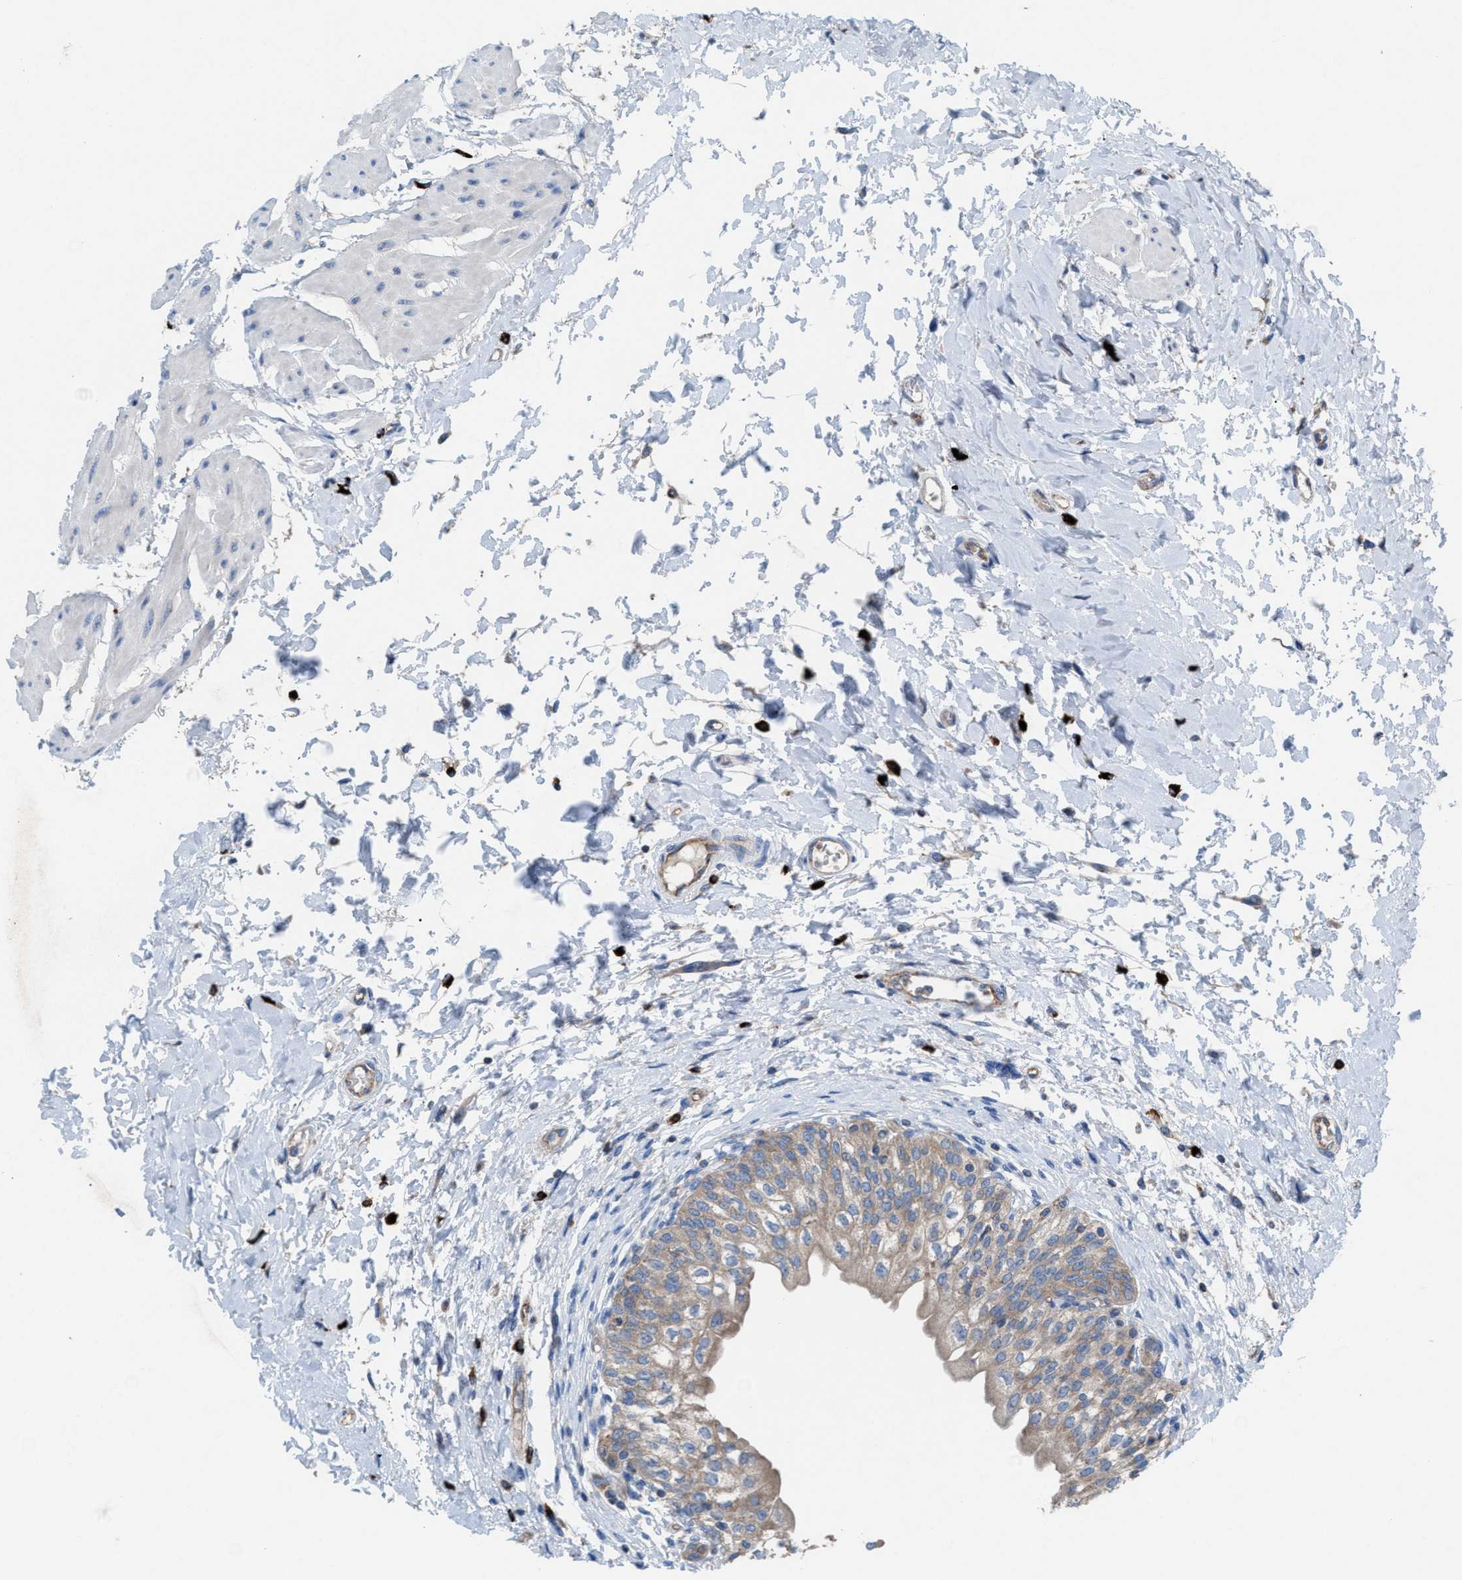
{"staining": {"intensity": "moderate", "quantity": ">75%", "location": "cytoplasmic/membranous"}, "tissue": "urinary bladder", "cell_type": "Urothelial cells", "image_type": "normal", "snomed": [{"axis": "morphology", "description": "Normal tissue, NOS"}, {"axis": "topography", "description": "Urinary bladder"}], "caption": "Urothelial cells display moderate cytoplasmic/membranous expression in approximately >75% of cells in benign urinary bladder. (Stains: DAB in brown, nuclei in blue, Microscopy: brightfield microscopy at high magnification).", "gene": "NYAP1", "patient": {"sex": "male", "age": 55}}